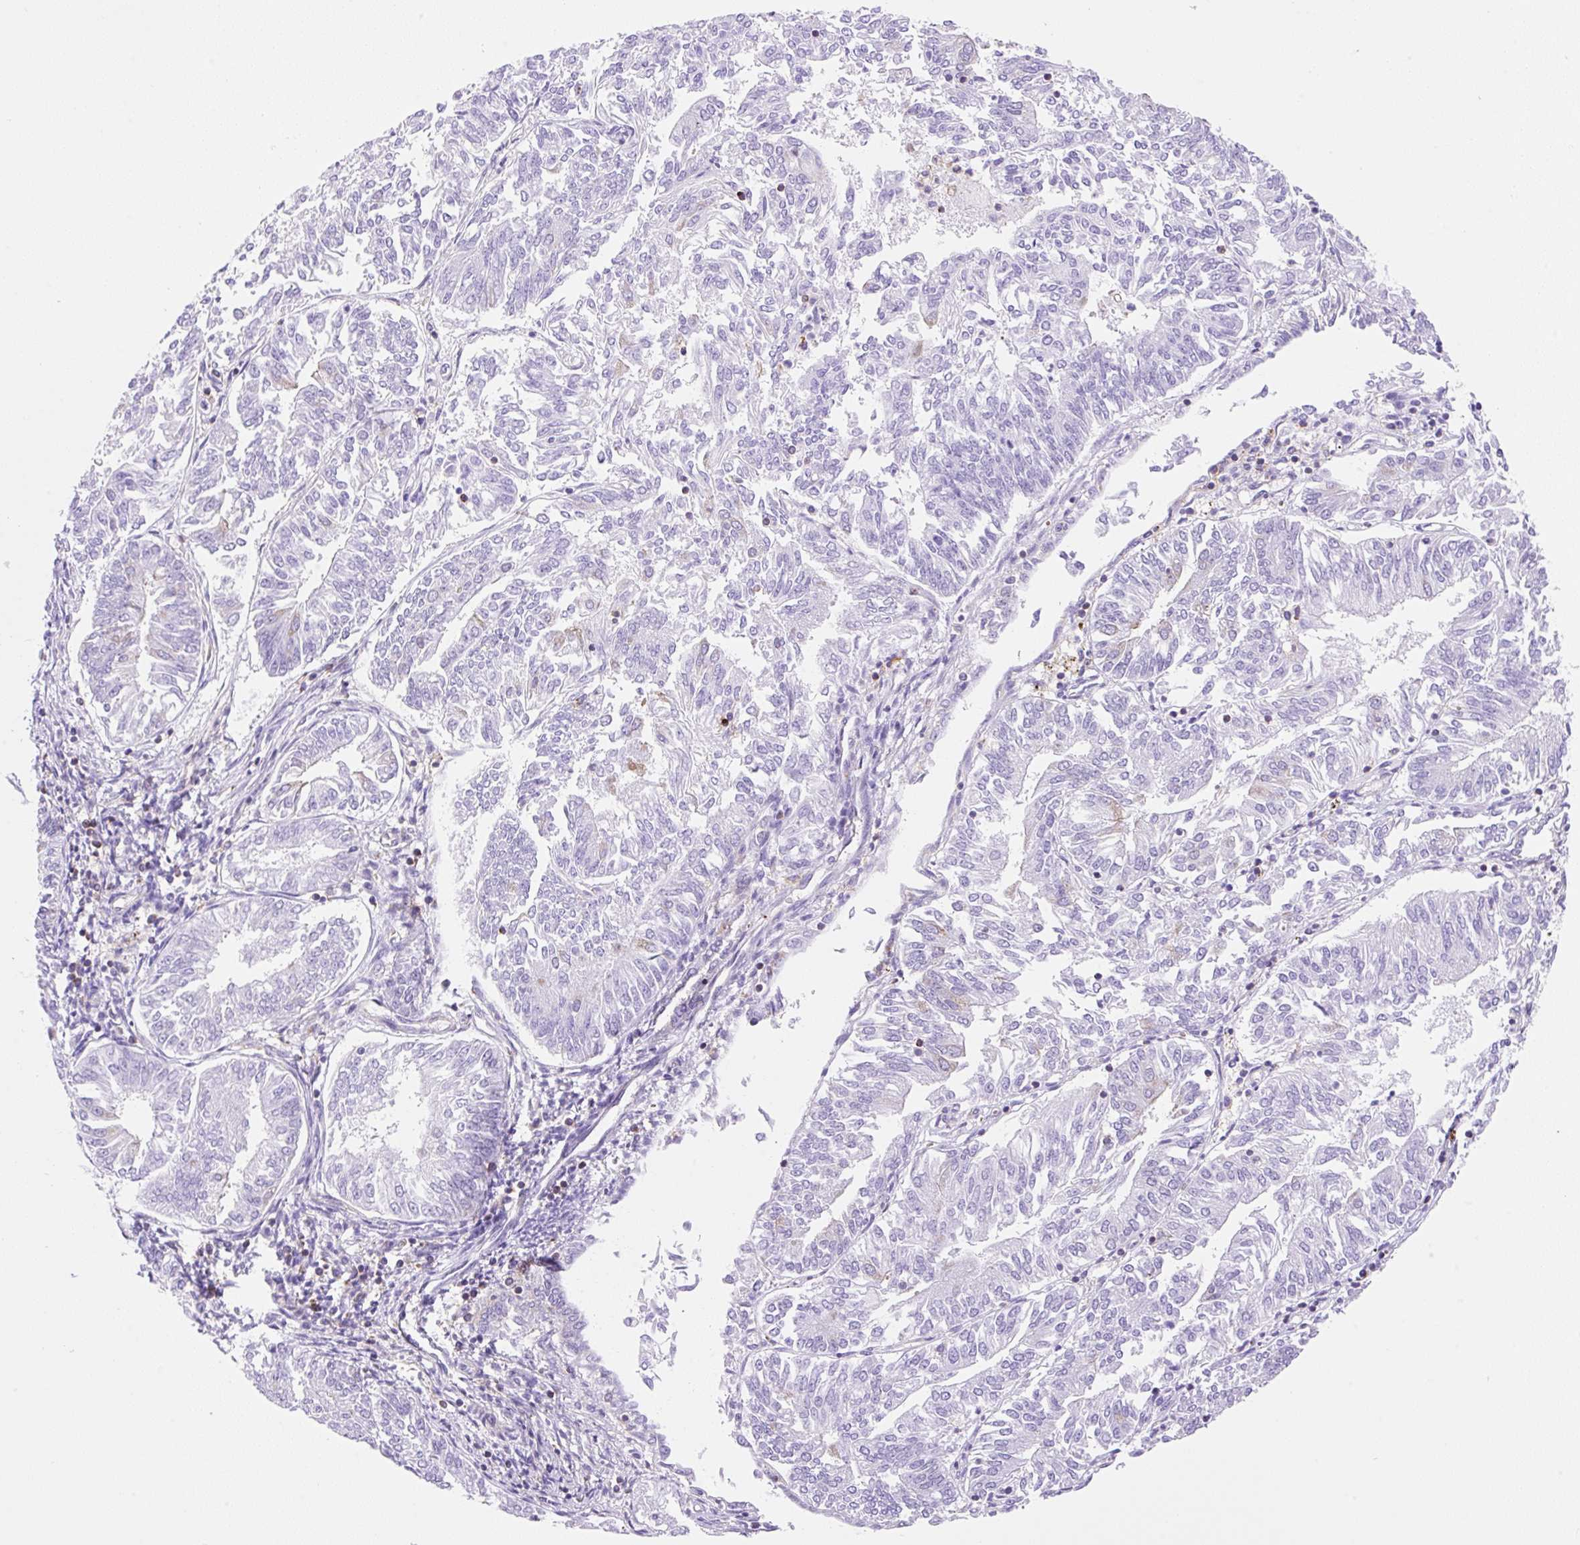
{"staining": {"intensity": "negative", "quantity": "none", "location": "none"}, "tissue": "endometrial cancer", "cell_type": "Tumor cells", "image_type": "cancer", "snomed": [{"axis": "morphology", "description": "Adenocarcinoma, NOS"}, {"axis": "topography", "description": "Endometrium"}], "caption": "A high-resolution image shows immunohistochemistry (IHC) staining of endometrial adenocarcinoma, which displays no significant staining in tumor cells.", "gene": "DNM2", "patient": {"sex": "female", "age": 58}}